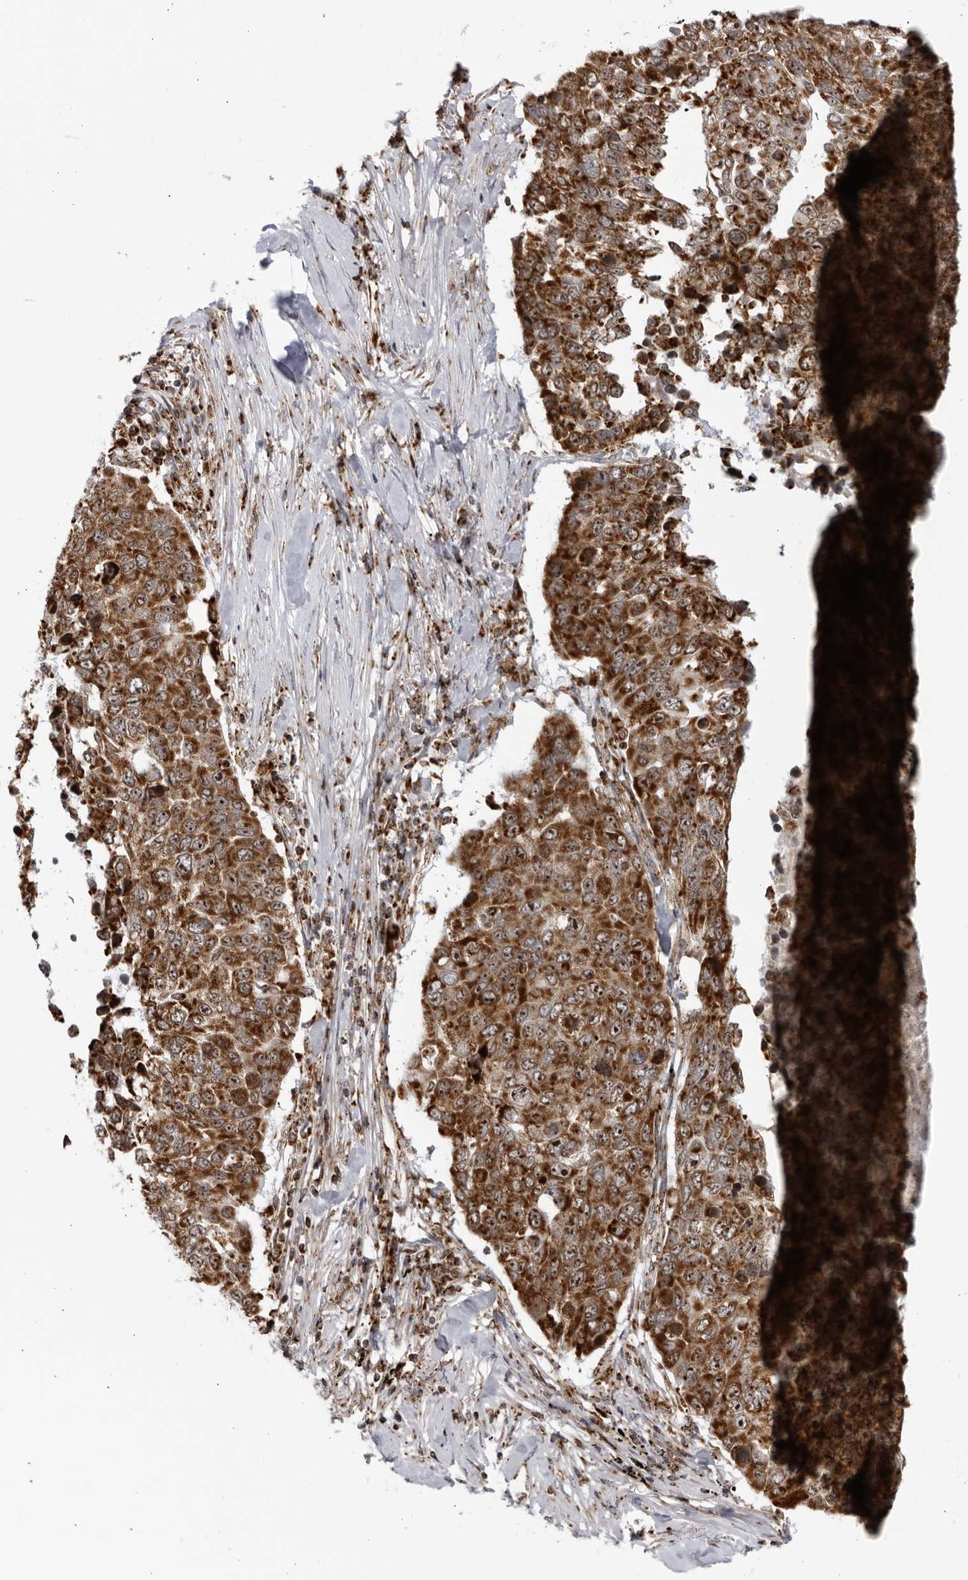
{"staining": {"intensity": "strong", "quantity": ">75%", "location": "cytoplasmic/membranous,nuclear"}, "tissue": "lung cancer", "cell_type": "Tumor cells", "image_type": "cancer", "snomed": [{"axis": "morphology", "description": "Squamous cell carcinoma, NOS"}, {"axis": "topography", "description": "Lung"}], "caption": "DAB immunohistochemical staining of lung squamous cell carcinoma demonstrates strong cytoplasmic/membranous and nuclear protein expression in about >75% of tumor cells.", "gene": "RBM34", "patient": {"sex": "male", "age": 66}}